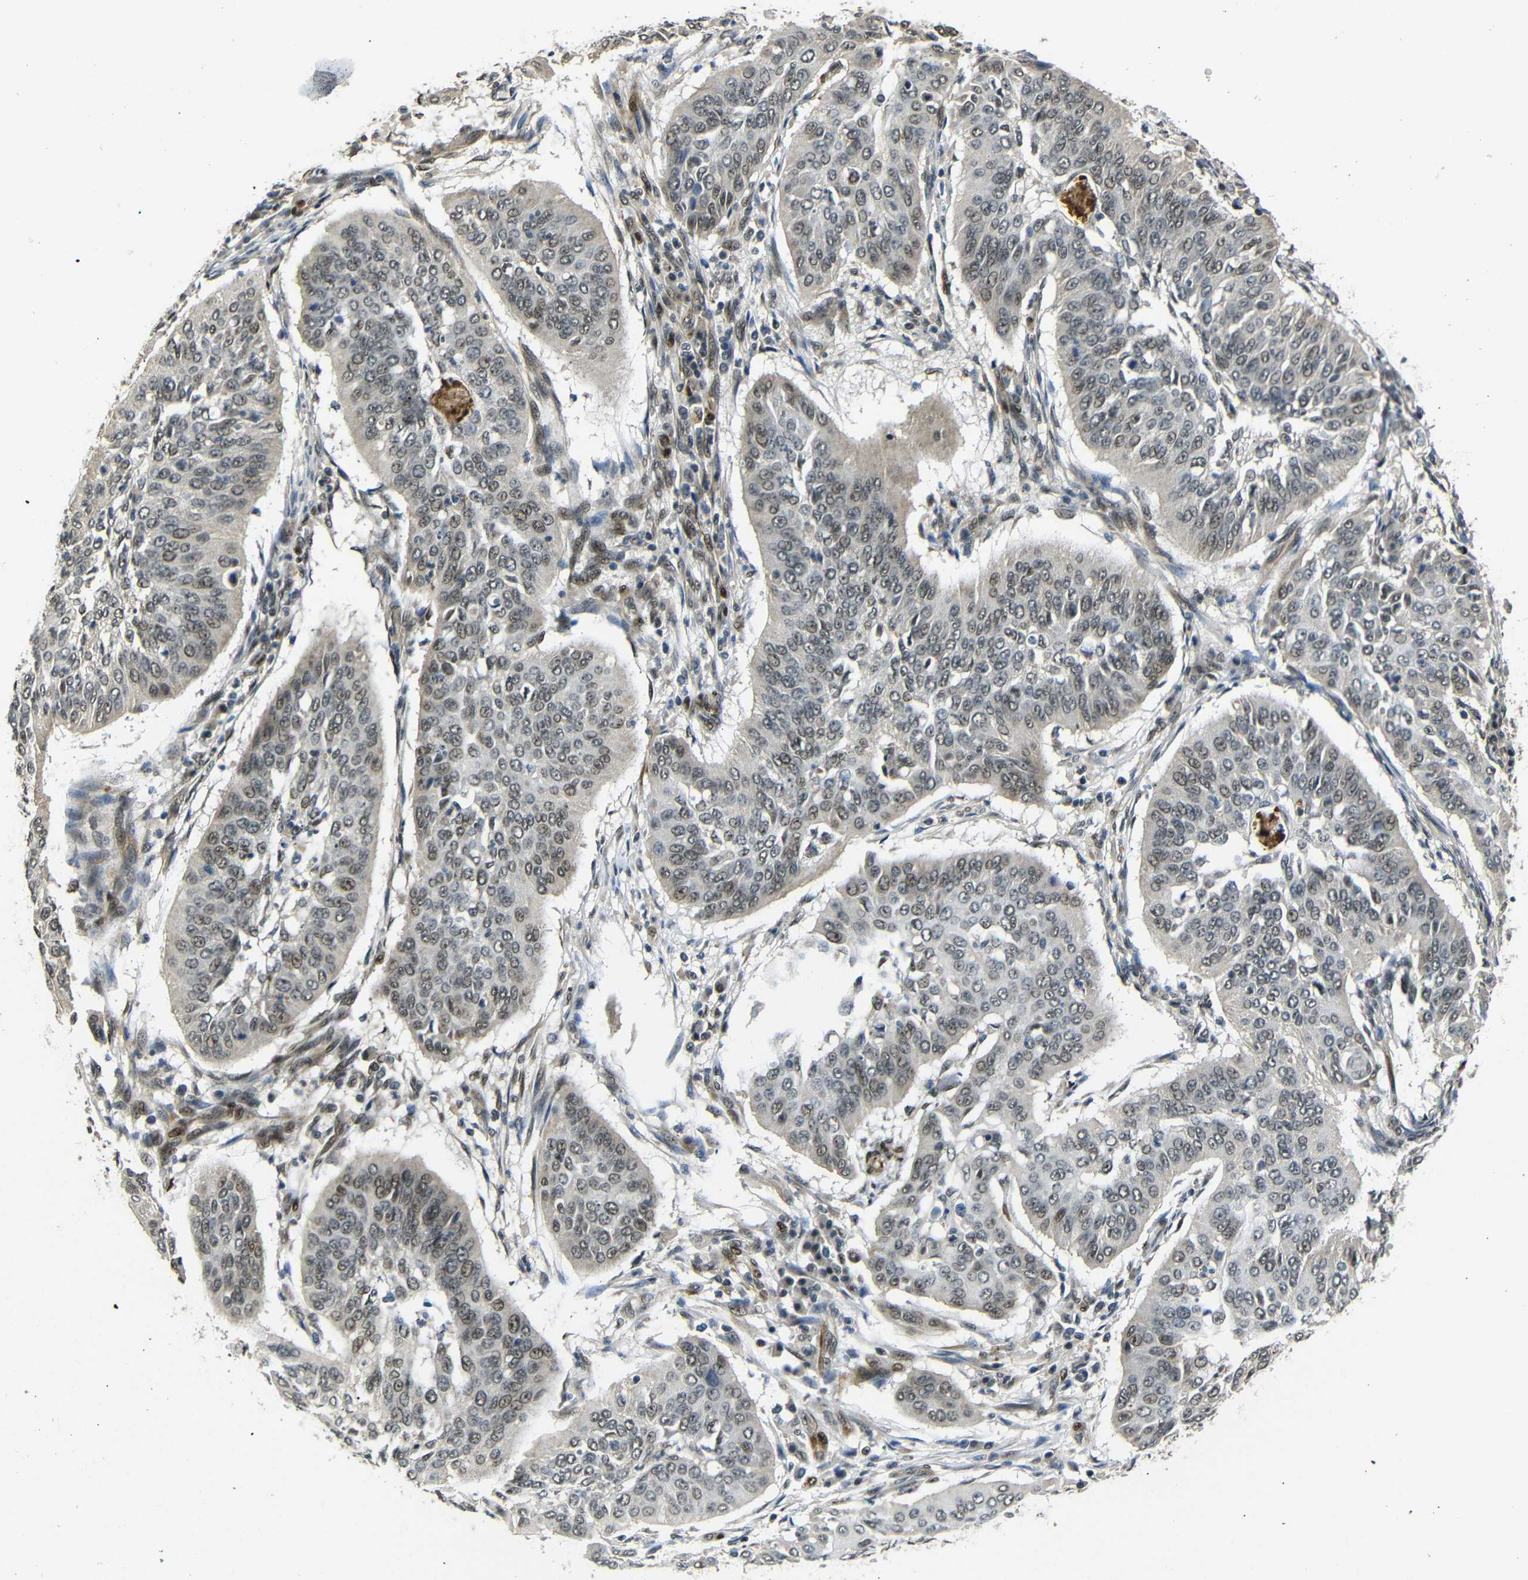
{"staining": {"intensity": "weak", "quantity": ">75%", "location": "cytoplasmic/membranous,nuclear"}, "tissue": "cervical cancer", "cell_type": "Tumor cells", "image_type": "cancer", "snomed": [{"axis": "morphology", "description": "Normal tissue, NOS"}, {"axis": "morphology", "description": "Squamous cell carcinoma, NOS"}, {"axis": "topography", "description": "Cervix"}], "caption": "This micrograph demonstrates cervical squamous cell carcinoma stained with immunohistochemistry to label a protein in brown. The cytoplasmic/membranous and nuclear of tumor cells show weak positivity for the protein. Nuclei are counter-stained blue.", "gene": "TBX2", "patient": {"sex": "female", "age": 39}}